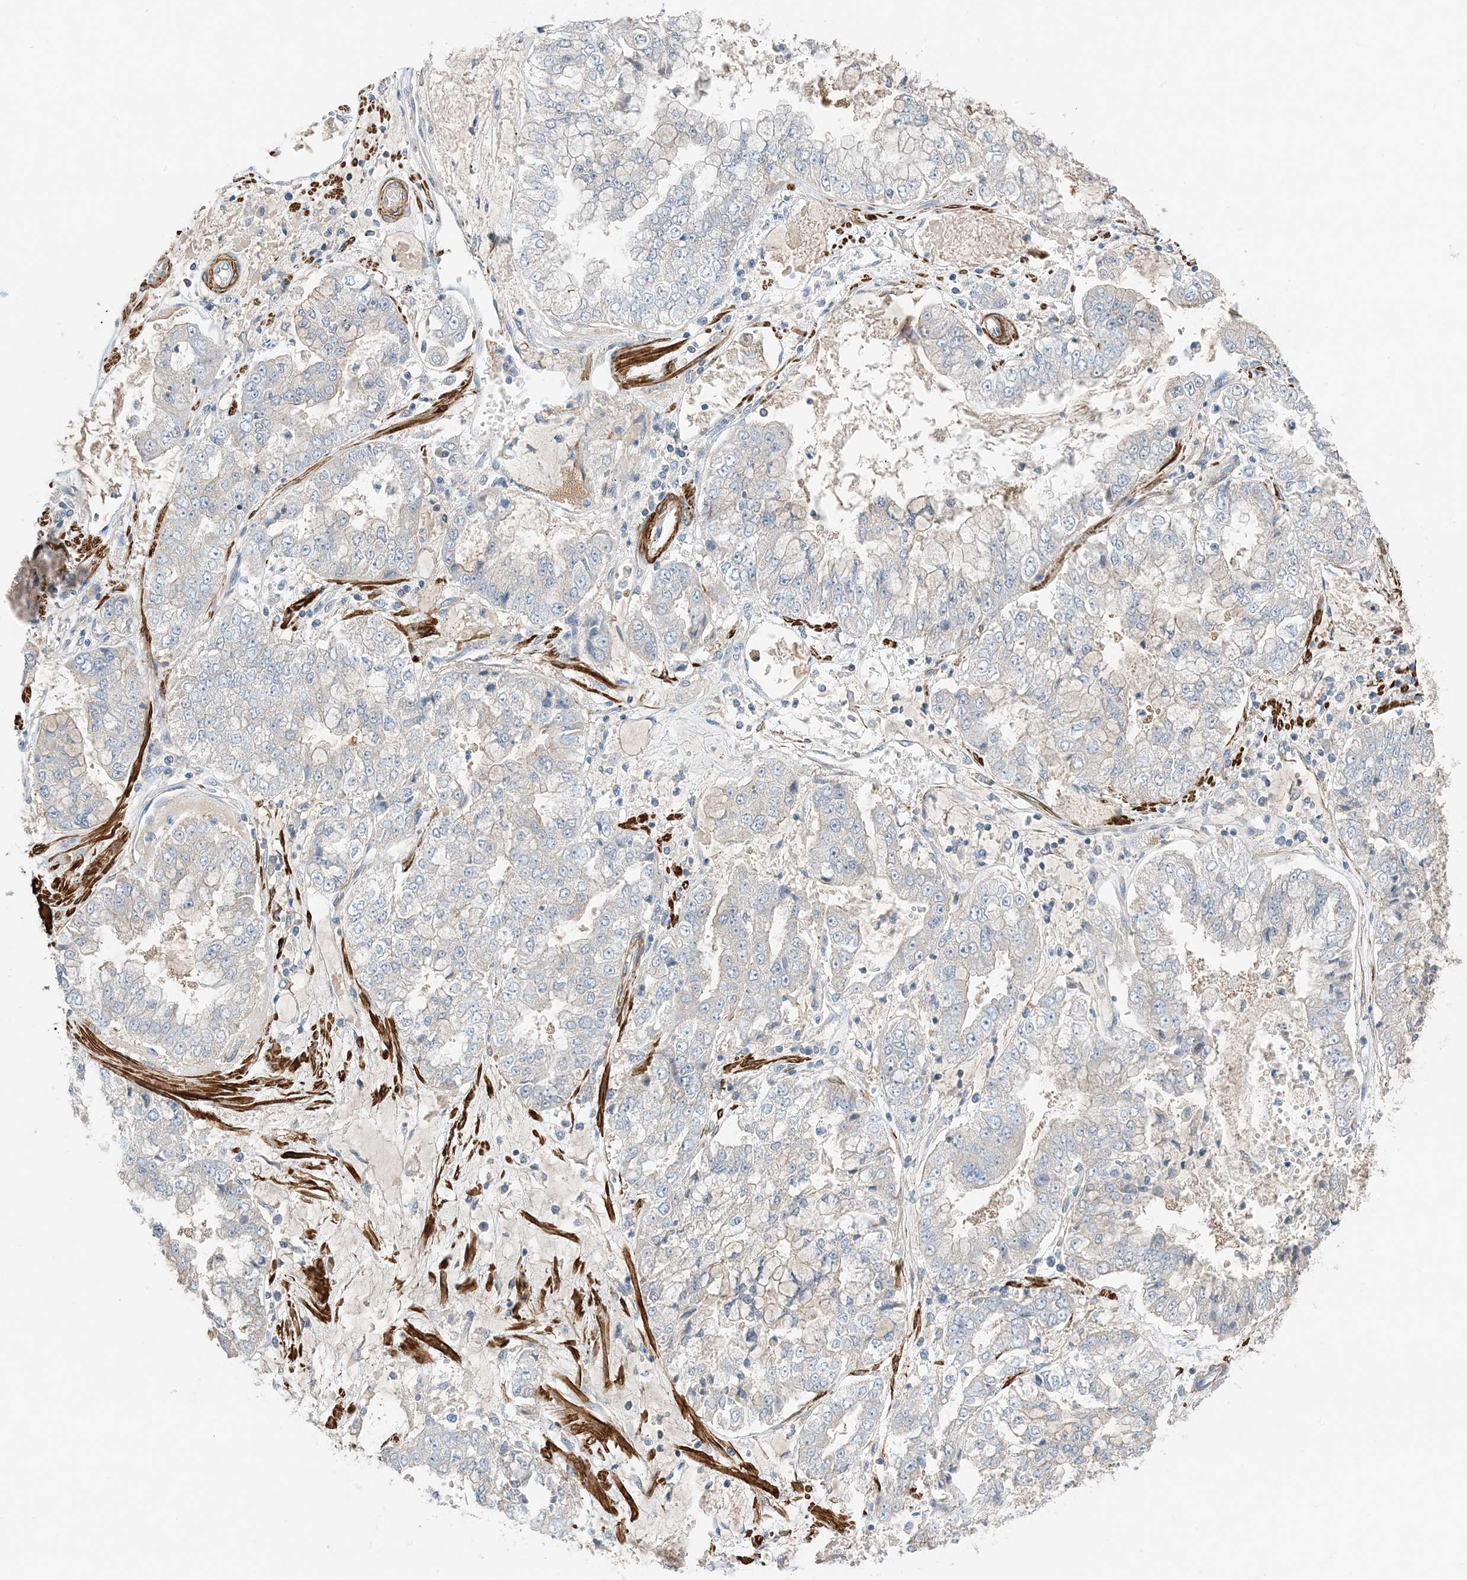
{"staining": {"intensity": "weak", "quantity": "<25%", "location": "cytoplasmic/membranous"}, "tissue": "stomach cancer", "cell_type": "Tumor cells", "image_type": "cancer", "snomed": [{"axis": "morphology", "description": "Adenocarcinoma, NOS"}, {"axis": "topography", "description": "Stomach"}], "caption": "IHC of stomach cancer shows no expression in tumor cells.", "gene": "KIFBP", "patient": {"sex": "male", "age": 76}}